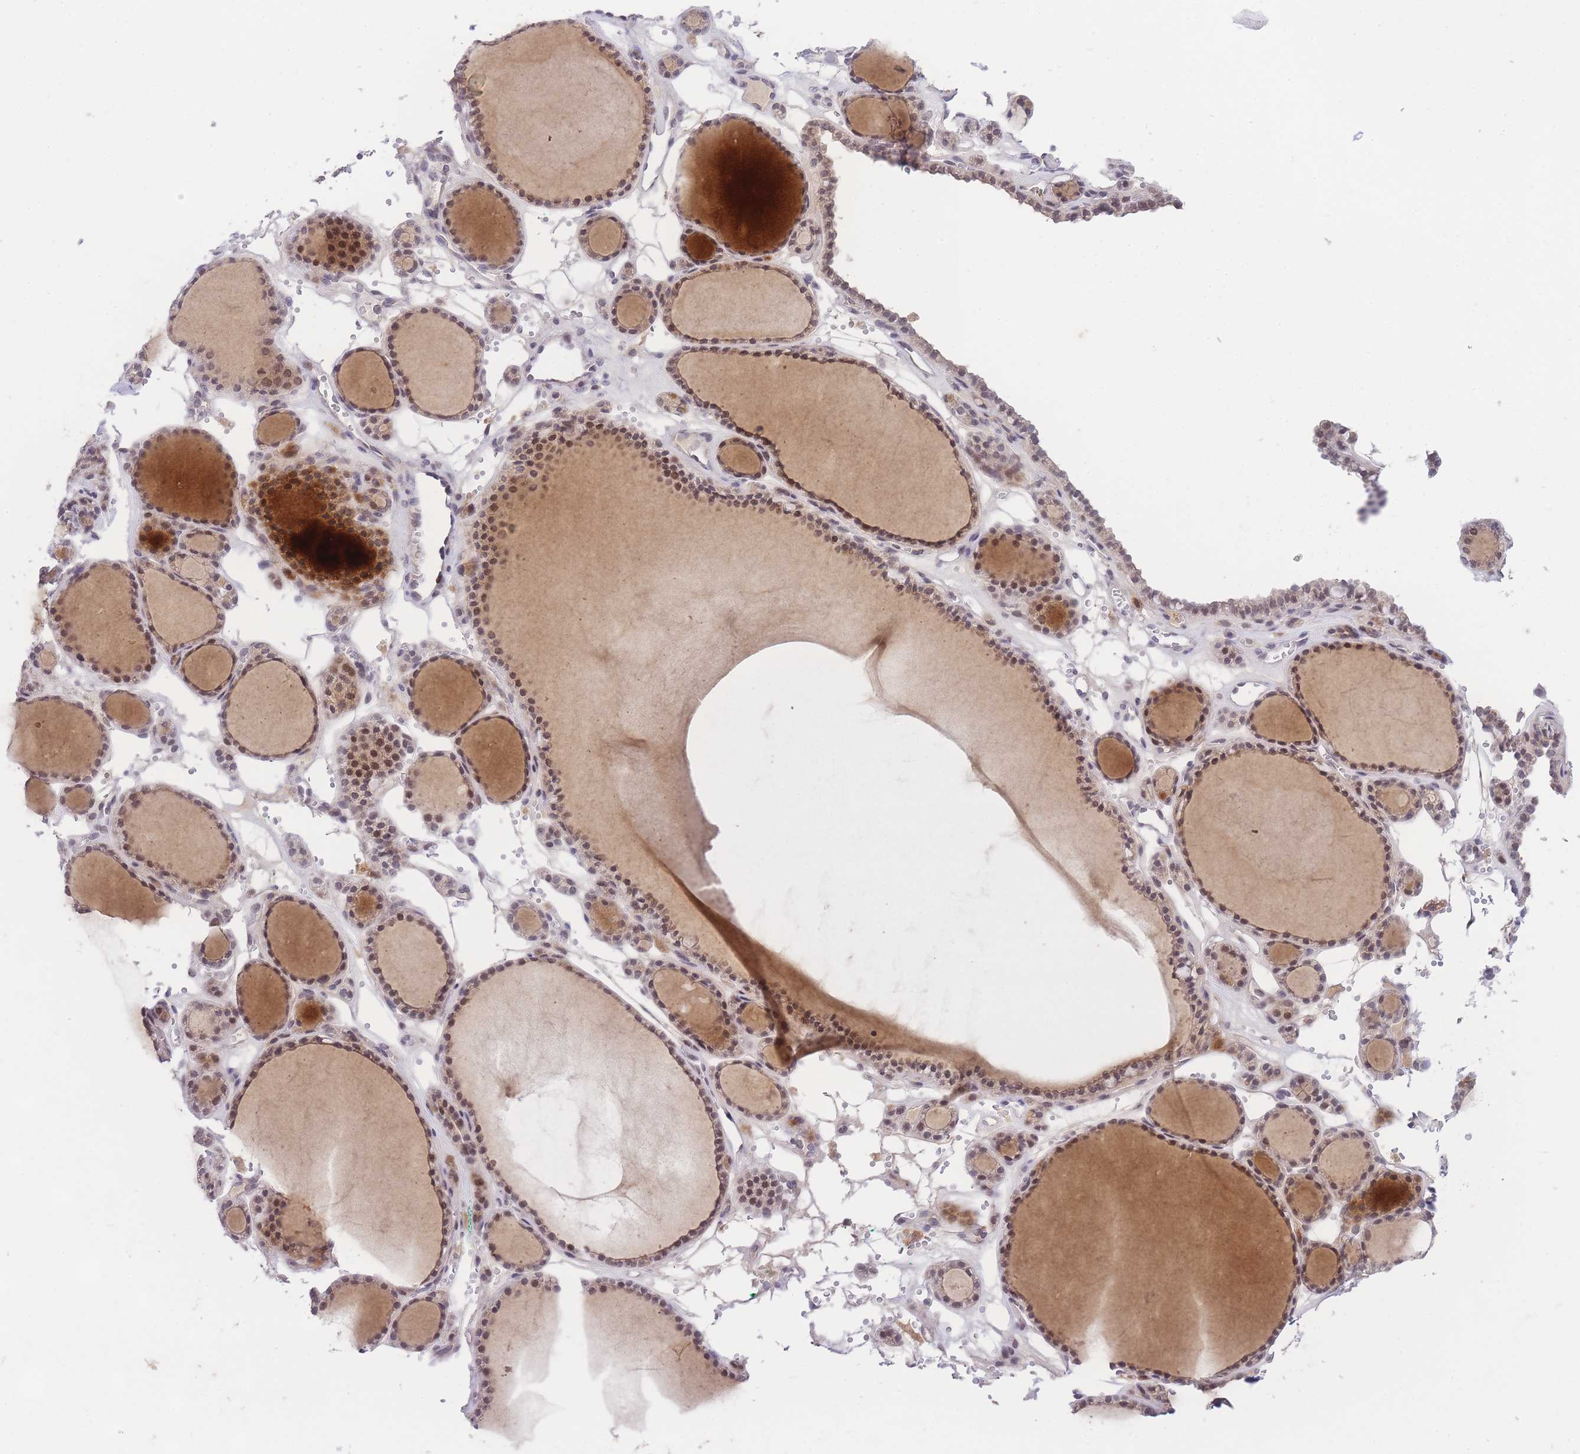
{"staining": {"intensity": "moderate", "quantity": "25%-75%", "location": "nuclear"}, "tissue": "thyroid gland", "cell_type": "Glandular cells", "image_type": "normal", "snomed": [{"axis": "morphology", "description": "Normal tissue, NOS"}, {"axis": "topography", "description": "Thyroid gland"}], "caption": "Glandular cells demonstrate medium levels of moderate nuclear expression in about 25%-75% of cells in normal thyroid gland.", "gene": "SLC25A33", "patient": {"sex": "female", "age": 28}}